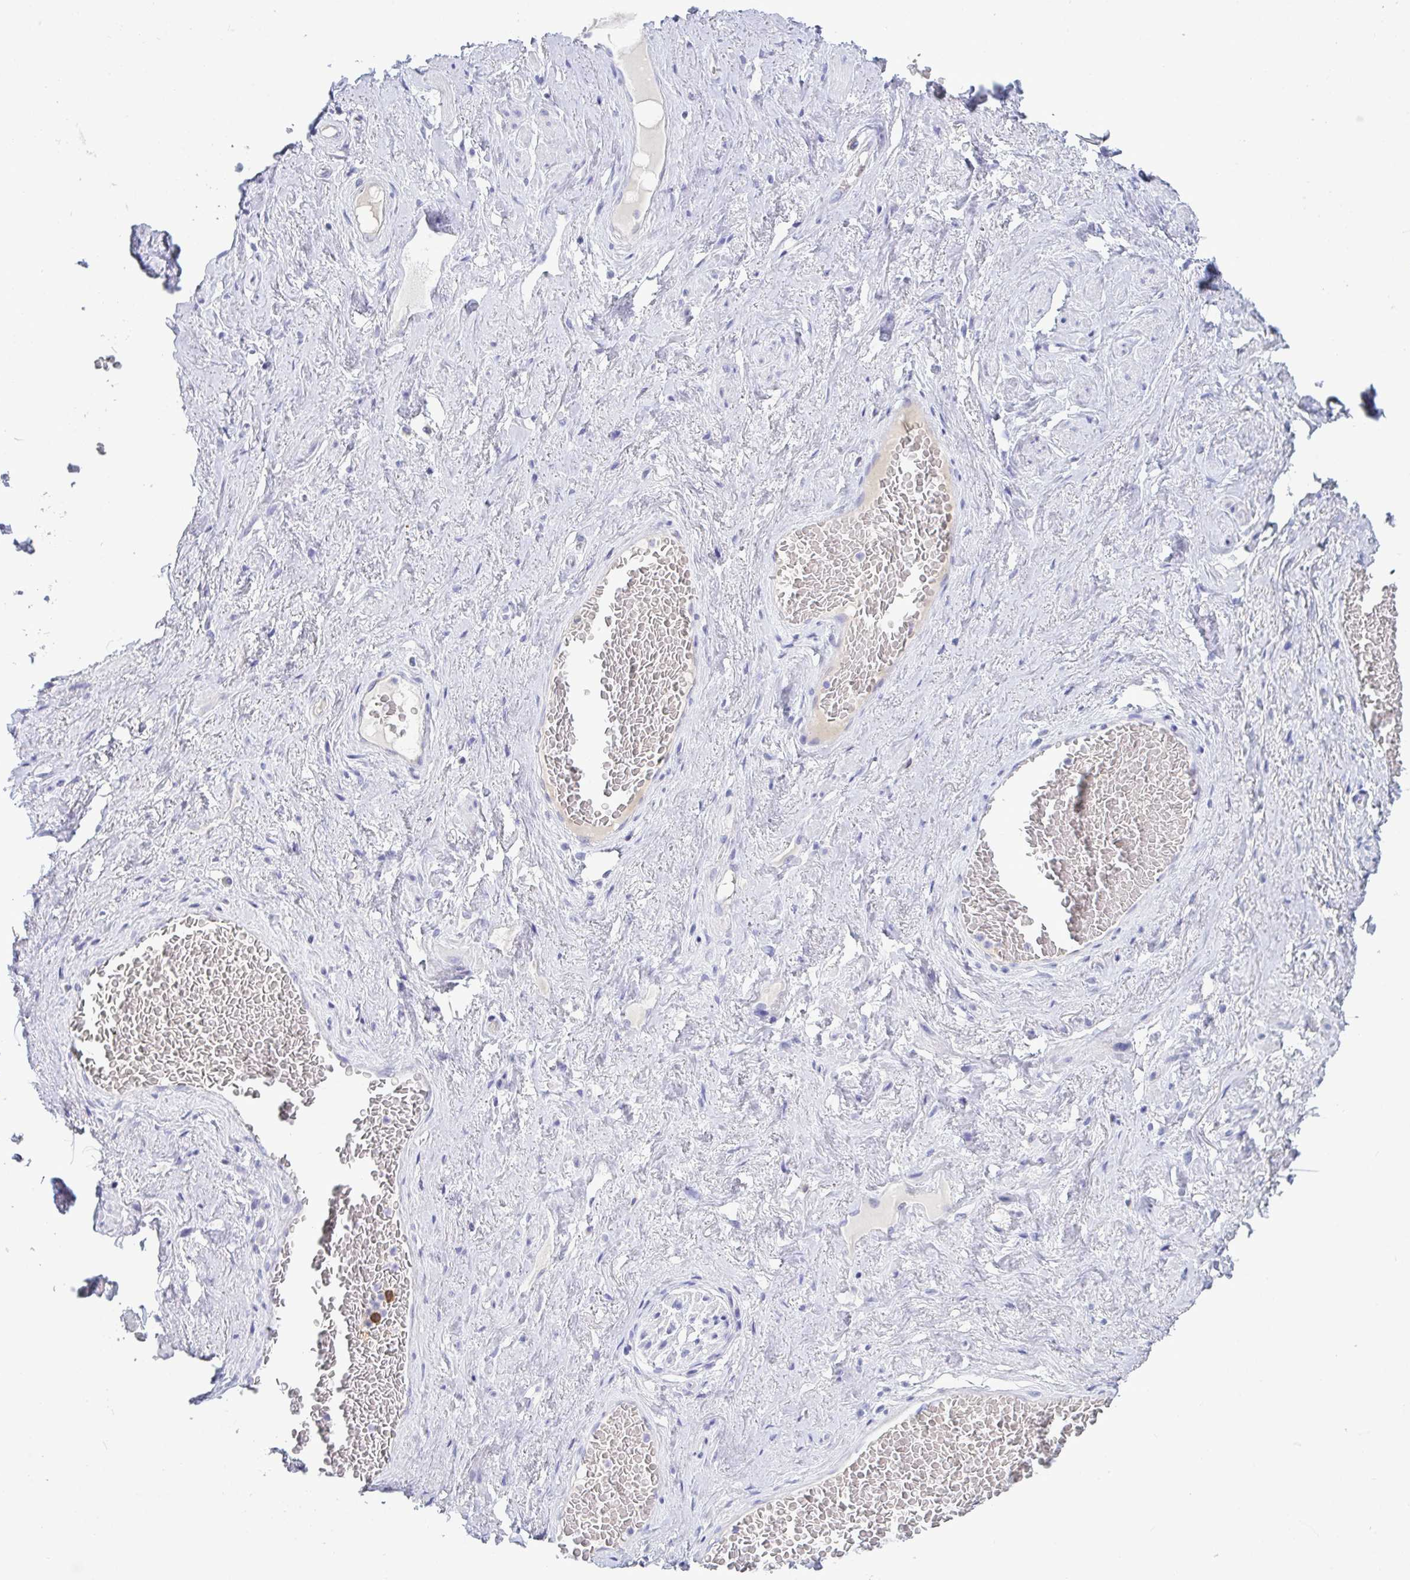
{"staining": {"intensity": "negative", "quantity": "none", "location": "none"}, "tissue": "soft tissue", "cell_type": "Fibroblasts", "image_type": "normal", "snomed": [{"axis": "morphology", "description": "Normal tissue, NOS"}, {"axis": "topography", "description": "Vagina"}, {"axis": "topography", "description": "Peripheral nerve tissue"}], "caption": "Soft tissue was stained to show a protein in brown. There is no significant positivity in fibroblasts. Nuclei are stained in blue.", "gene": "TAS2R38", "patient": {"sex": "female", "age": 71}}